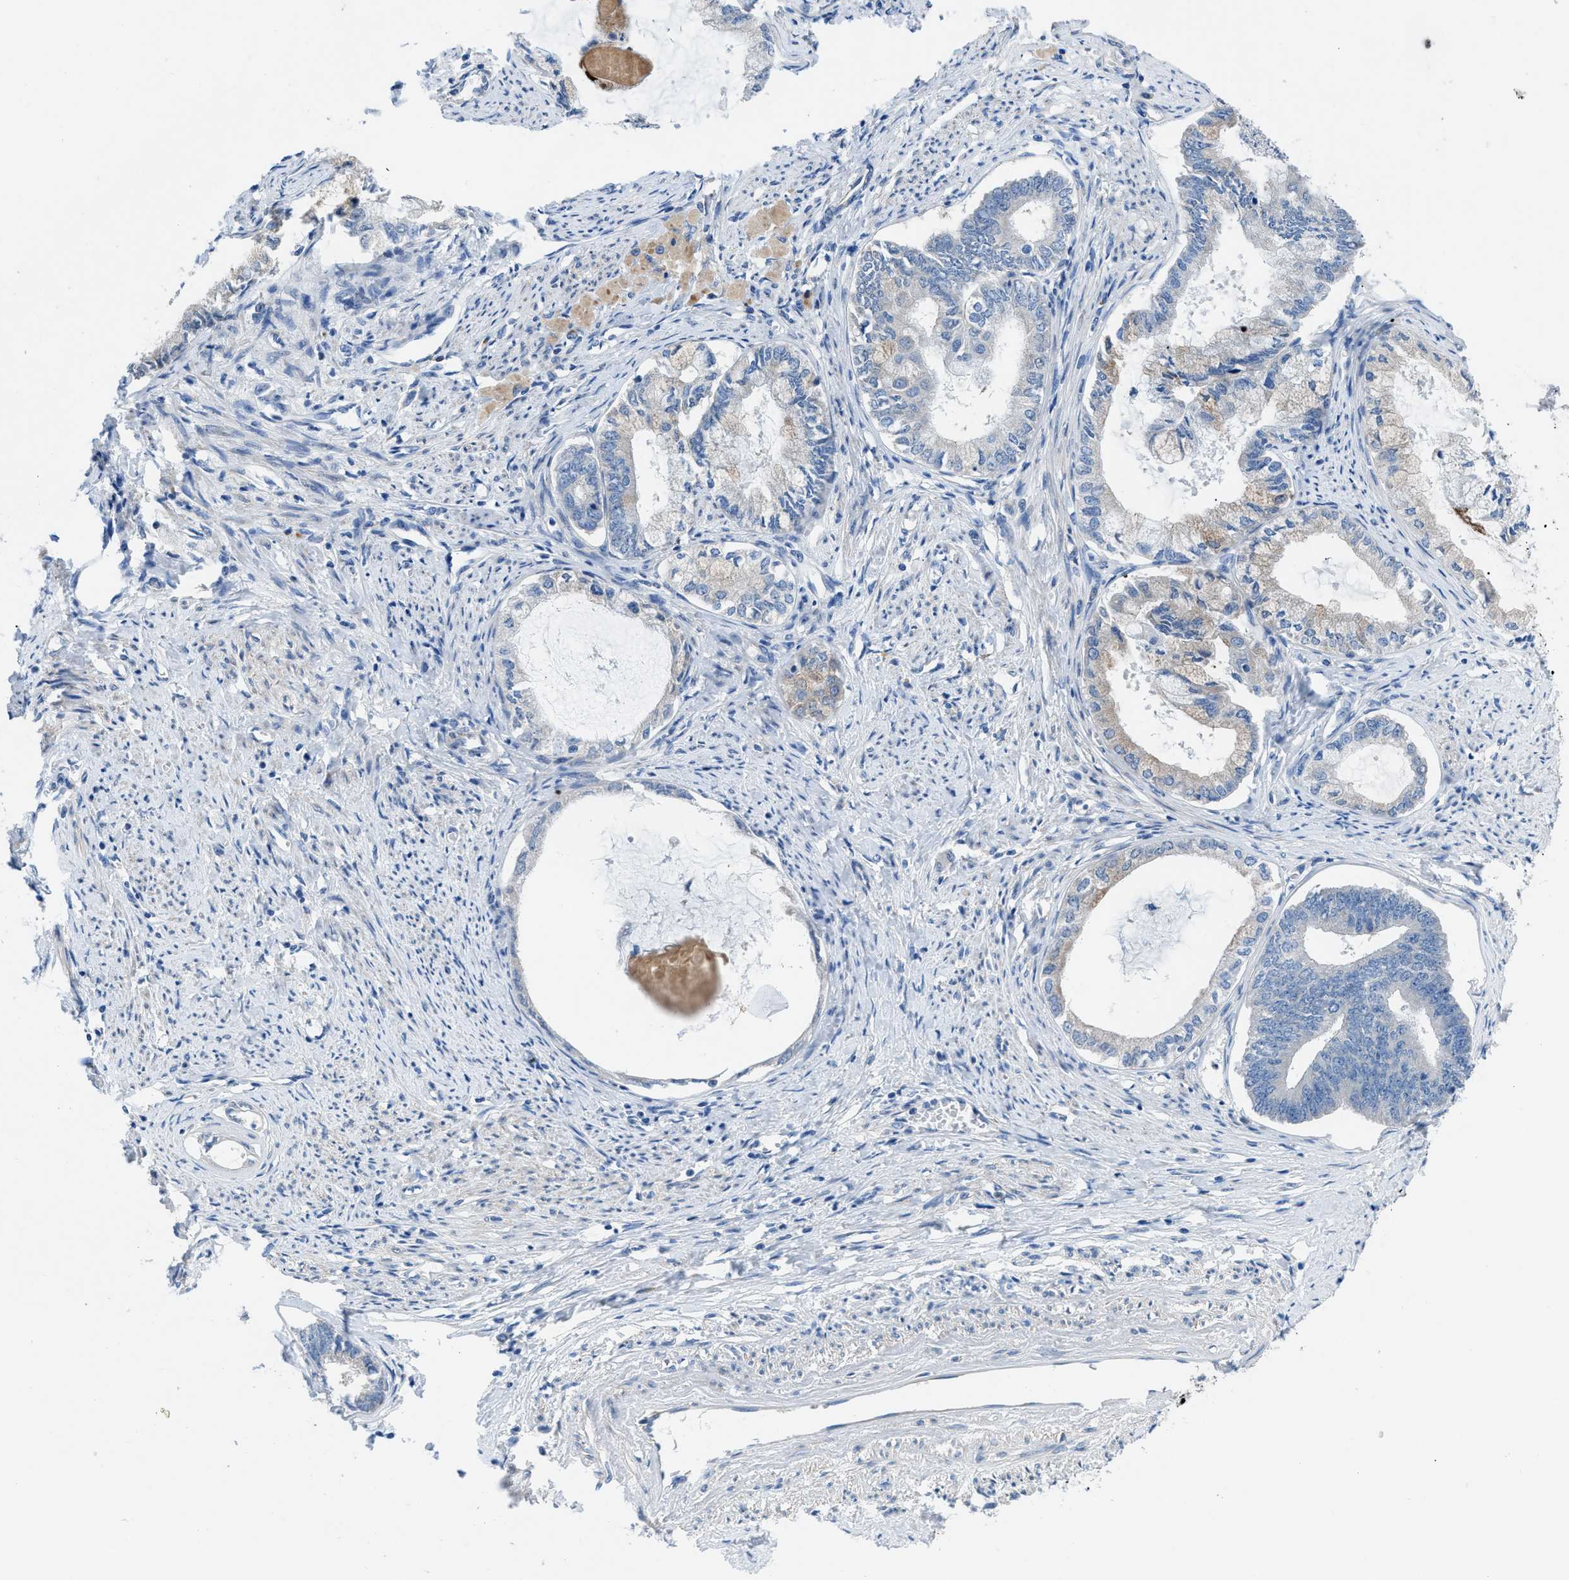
{"staining": {"intensity": "weak", "quantity": "<25%", "location": "cytoplasmic/membranous"}, "tissue": "endometrial cancer", "cell_type": "Tumor cells", "image_type": "cancer", "snomed": [{"axis": "morphology", "description": "Adenocarcinoma, NOS"}, {"axis": "topography", "description": "Endometrium"}], "caption": "Immunohistochemistry (IHC) image of human endometrial cancer stained for a protein (brown), which demonstrates no positivity in tumor cells.", "gene": "ITPR1", "patient": {"sex": "female", "age": 86}}